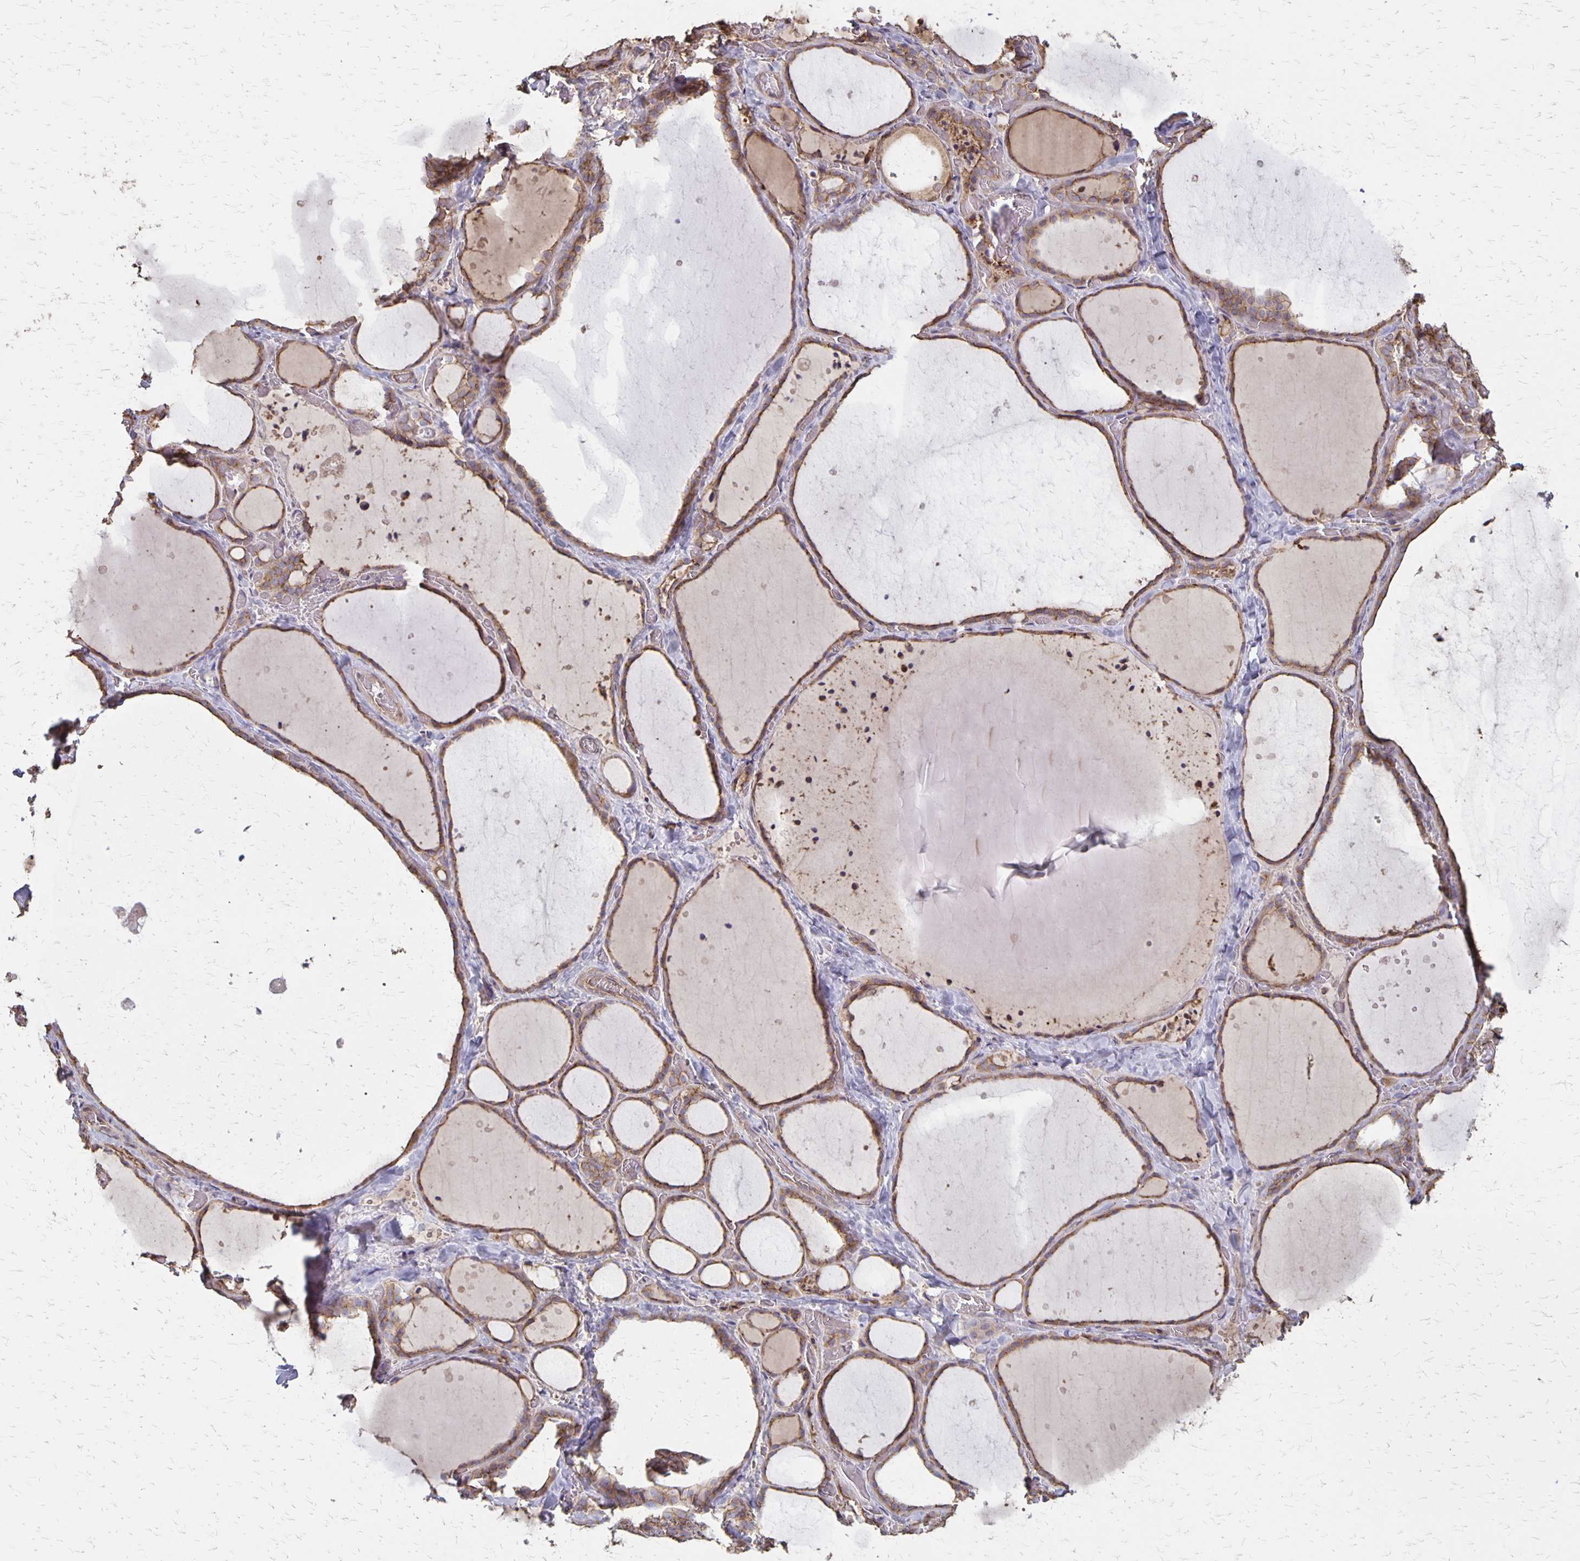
{"staining": {"intensity": "moderate", "quantity": ">75%", "location": "cytoplasmic/membranous"}, "tissue": "thyroid gland", "cell_type": "Glandular cells", "image_type": "normal", "snomed": [{"axis": "morphology", "description": "Normal tissue, NOS"}, {"axis": "topography", "description": "Thyroid gland"}], "caption": "Brown immunohistochemical staining in unremarkable human thyroid gland shows moderate cytoplasmic/membranous positivity in approximately >75% of glandular cells.", "gene": "PROM2", "patient": {"sex": "female", "age": 36}}